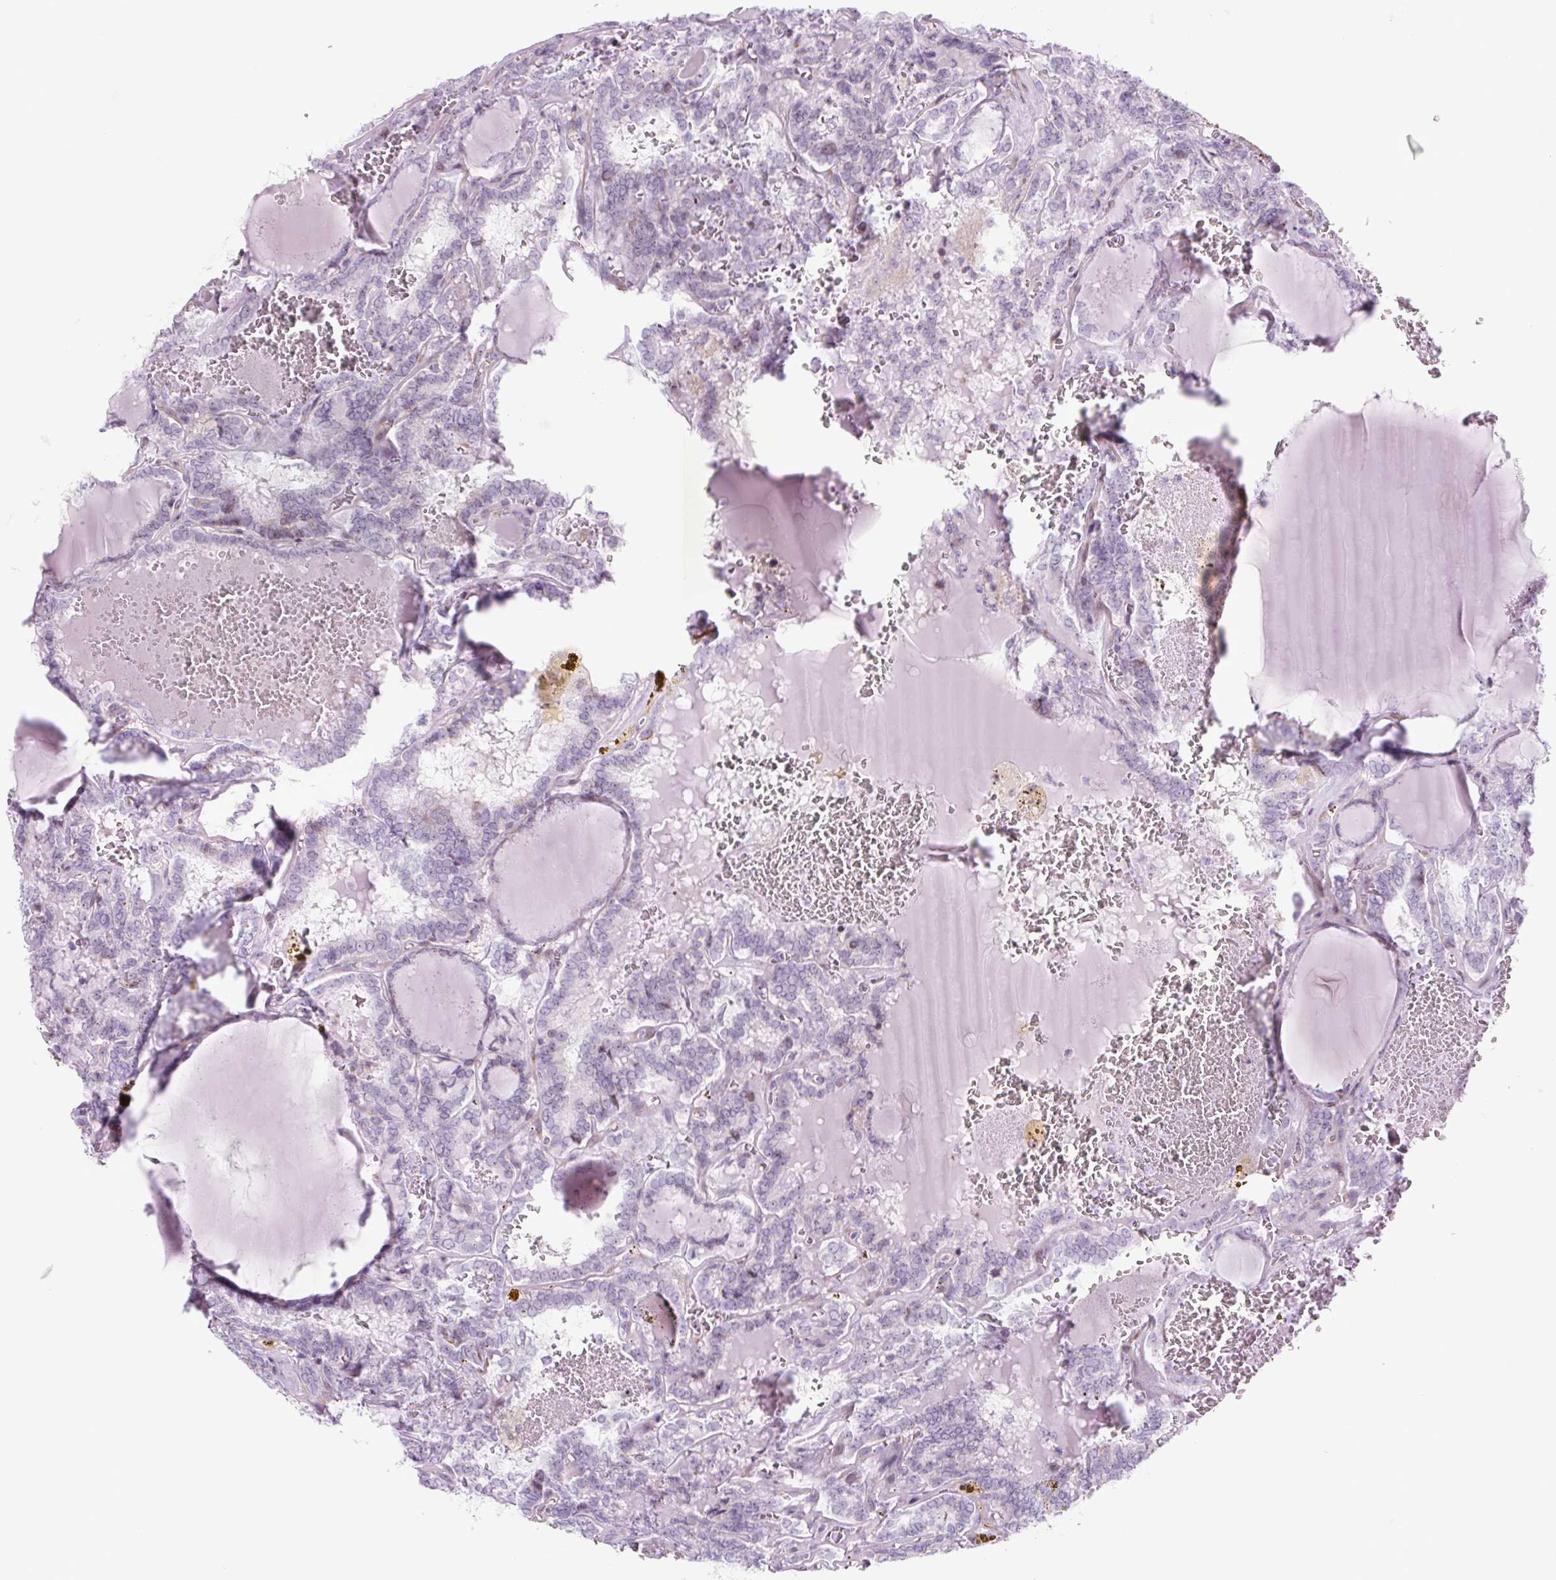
{"staining": {"intensity": "moderate", "quantity": "<25%", "location": "nuclear"}, "tissue": "thyroid cancer", "cell_type": "Tumor cells", "image_type": "cancer", "snomed": [{"axis": "morphology", "description": "Papillary adenocarcinoma, NOS"}, {"axis": "topography", "description": "Thyroid gland"}], "caption": "Protein analysis of papillary adenocarcinoma (thyroid) tissue displays moderate nuclear staining in approximately <25% of tumor cells.", "gene": "RRS1", "patient": {"sex": "female", "age": 72}}